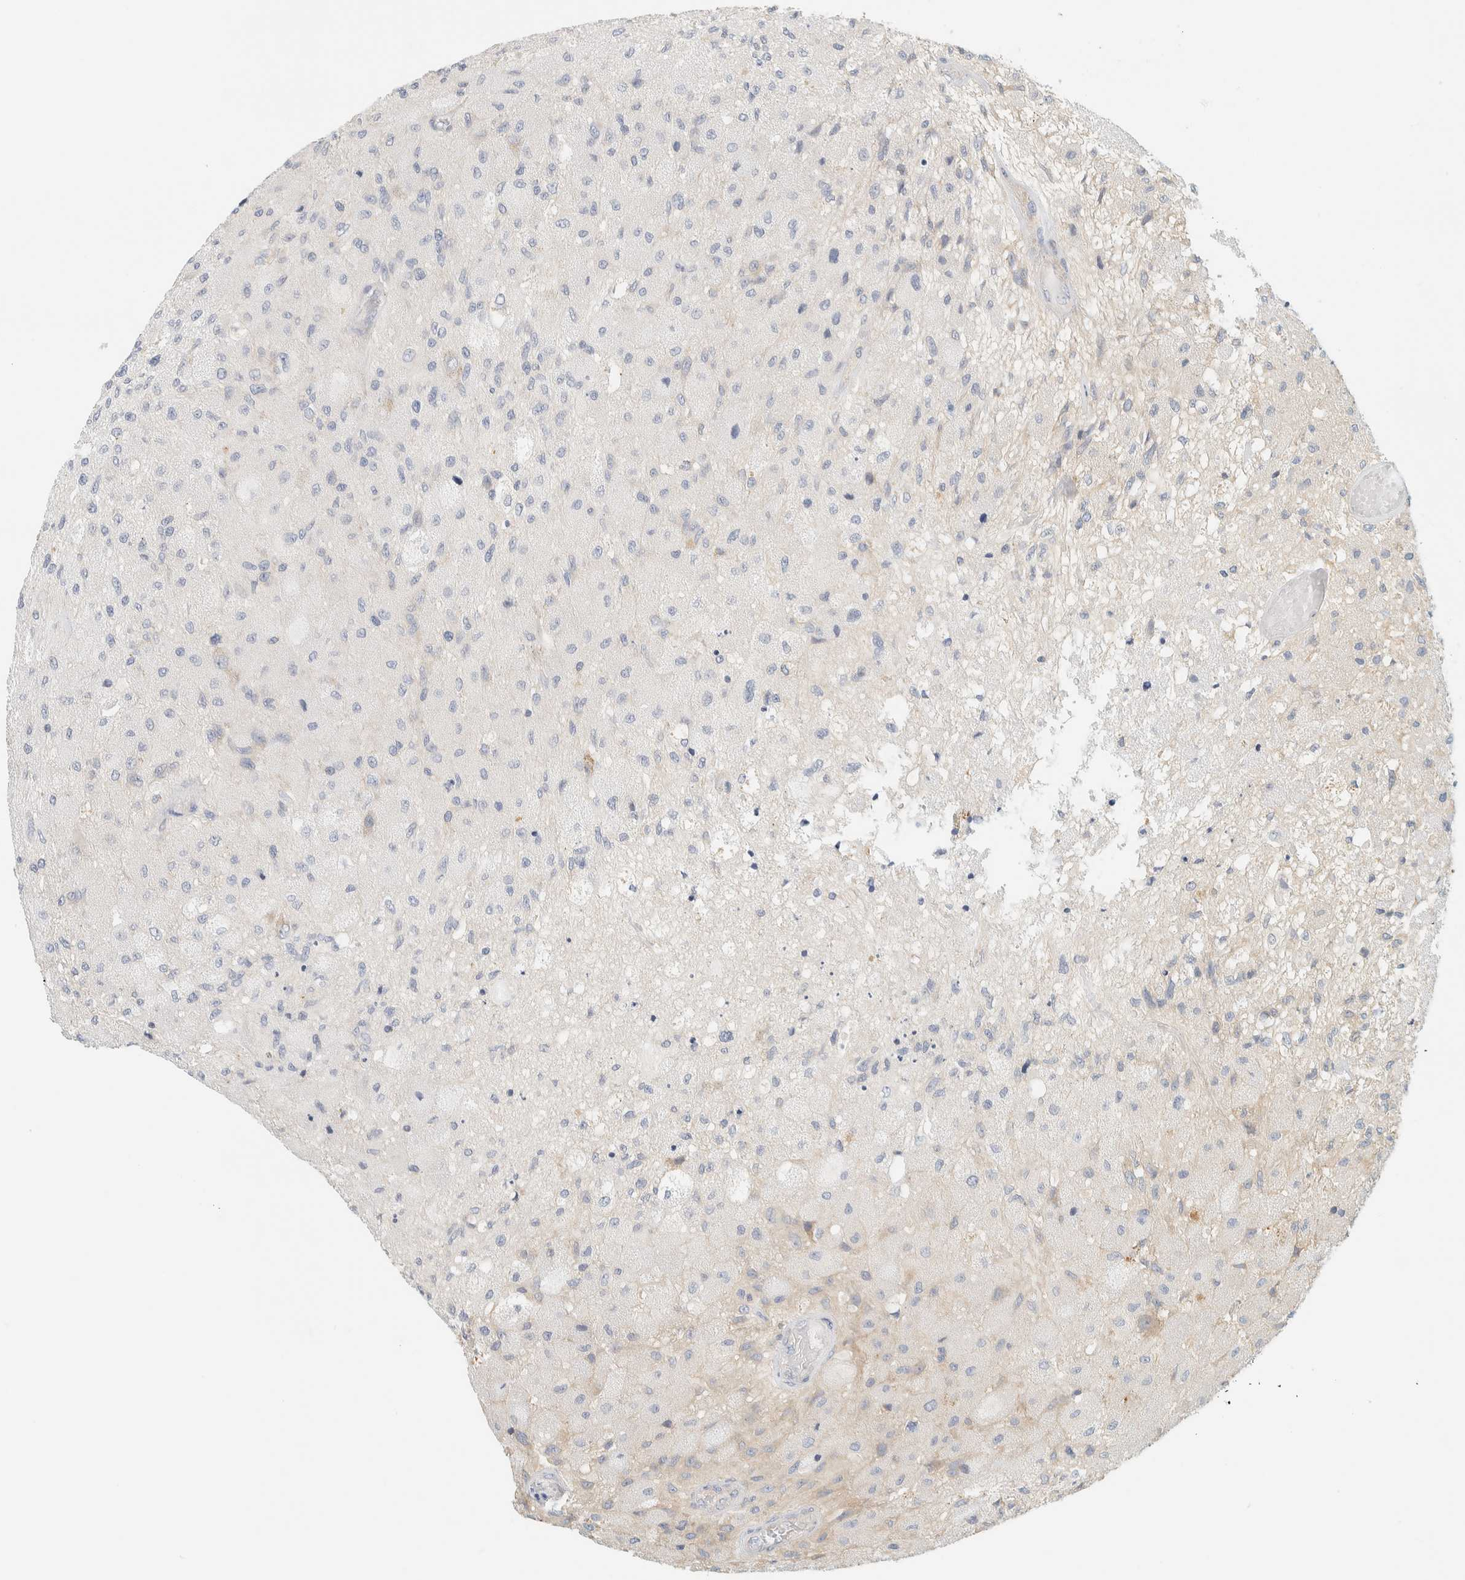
{"staining": {"intensity": "weak", "quantity": "<25%", "location": "cytoplasmic/membranous"}, "tissue": "glioma", "cell_type": "Tumor cells", "image_type": "cancer", "snomed": [{"axis": "morphology", "description": "Normal tissue, NOS"}, {"axis": "morphology", "description": "Glioma, malignant, High grade"}, {"axis": "topography", "description": "Cerebral cortex"}], "caption": "An IHC micrograph of glioma is shown. There is no staining in tumor cells of glioma.", "gene": "PTGES3L-AARSD1", "patient": {"sex": "male", "age": 77}}